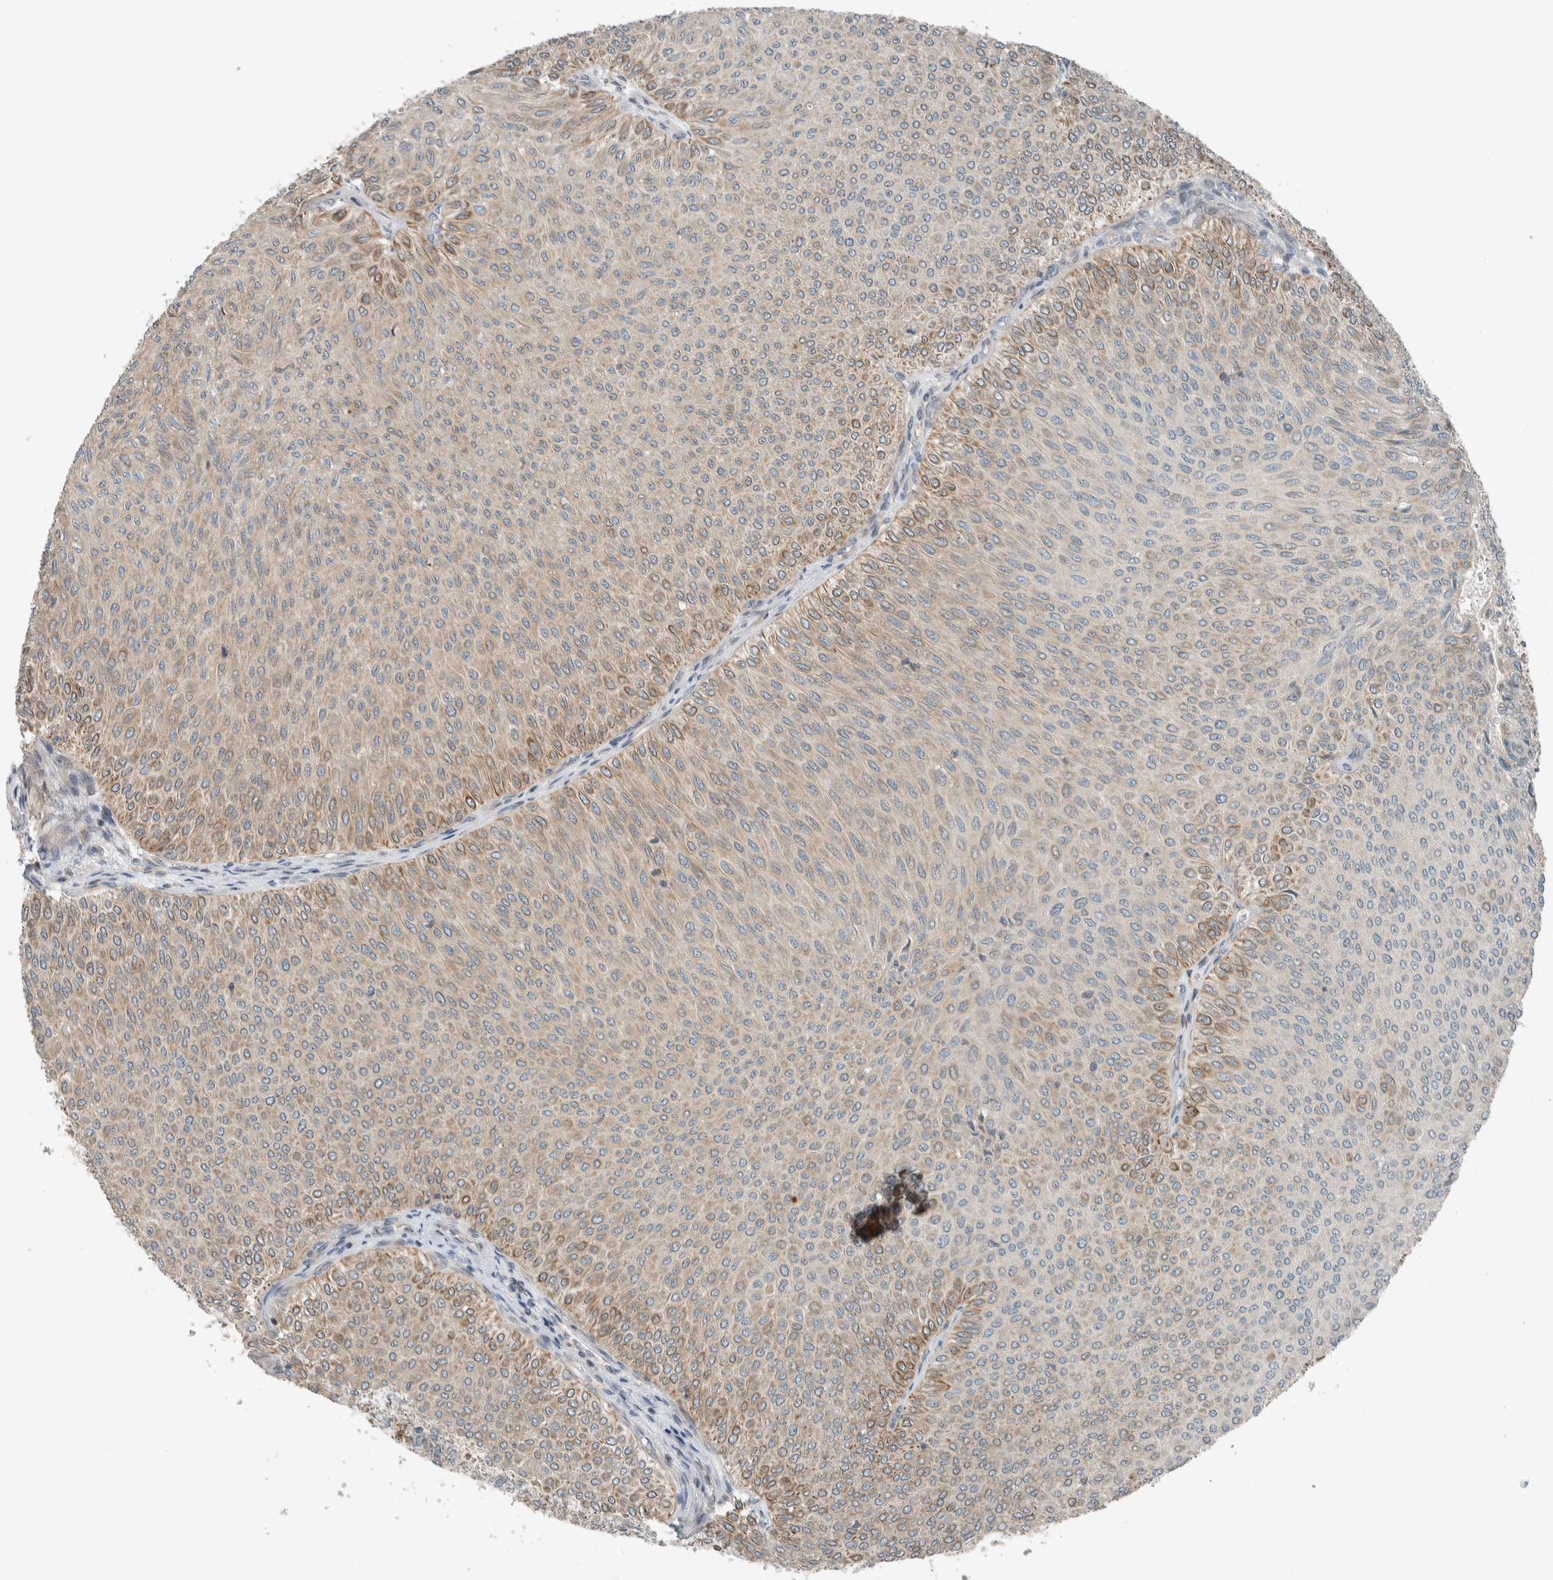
{"staining": {"intensity": "moderate", "quantity": "<25%", "location": "cytoplasmic/membranous"}, "tissue": "urothelial cancer", "cell_type": "Tumor cells", "image_type": "cancer", "snomed": [{"axis": "morphology", "description": "Urothelial carcinoma, Low grade"}, {"axis": "topography", "description": "Urinary bladder"}], "caption": "Urothelial cancer tissue exhibits moderate cytoplasmic/membranous staining in approximately <25% of tumor cells, visualized by immunohistochemistry.", "gene": "SEL1L", "patient": {"sex": "male", "age": 78}}